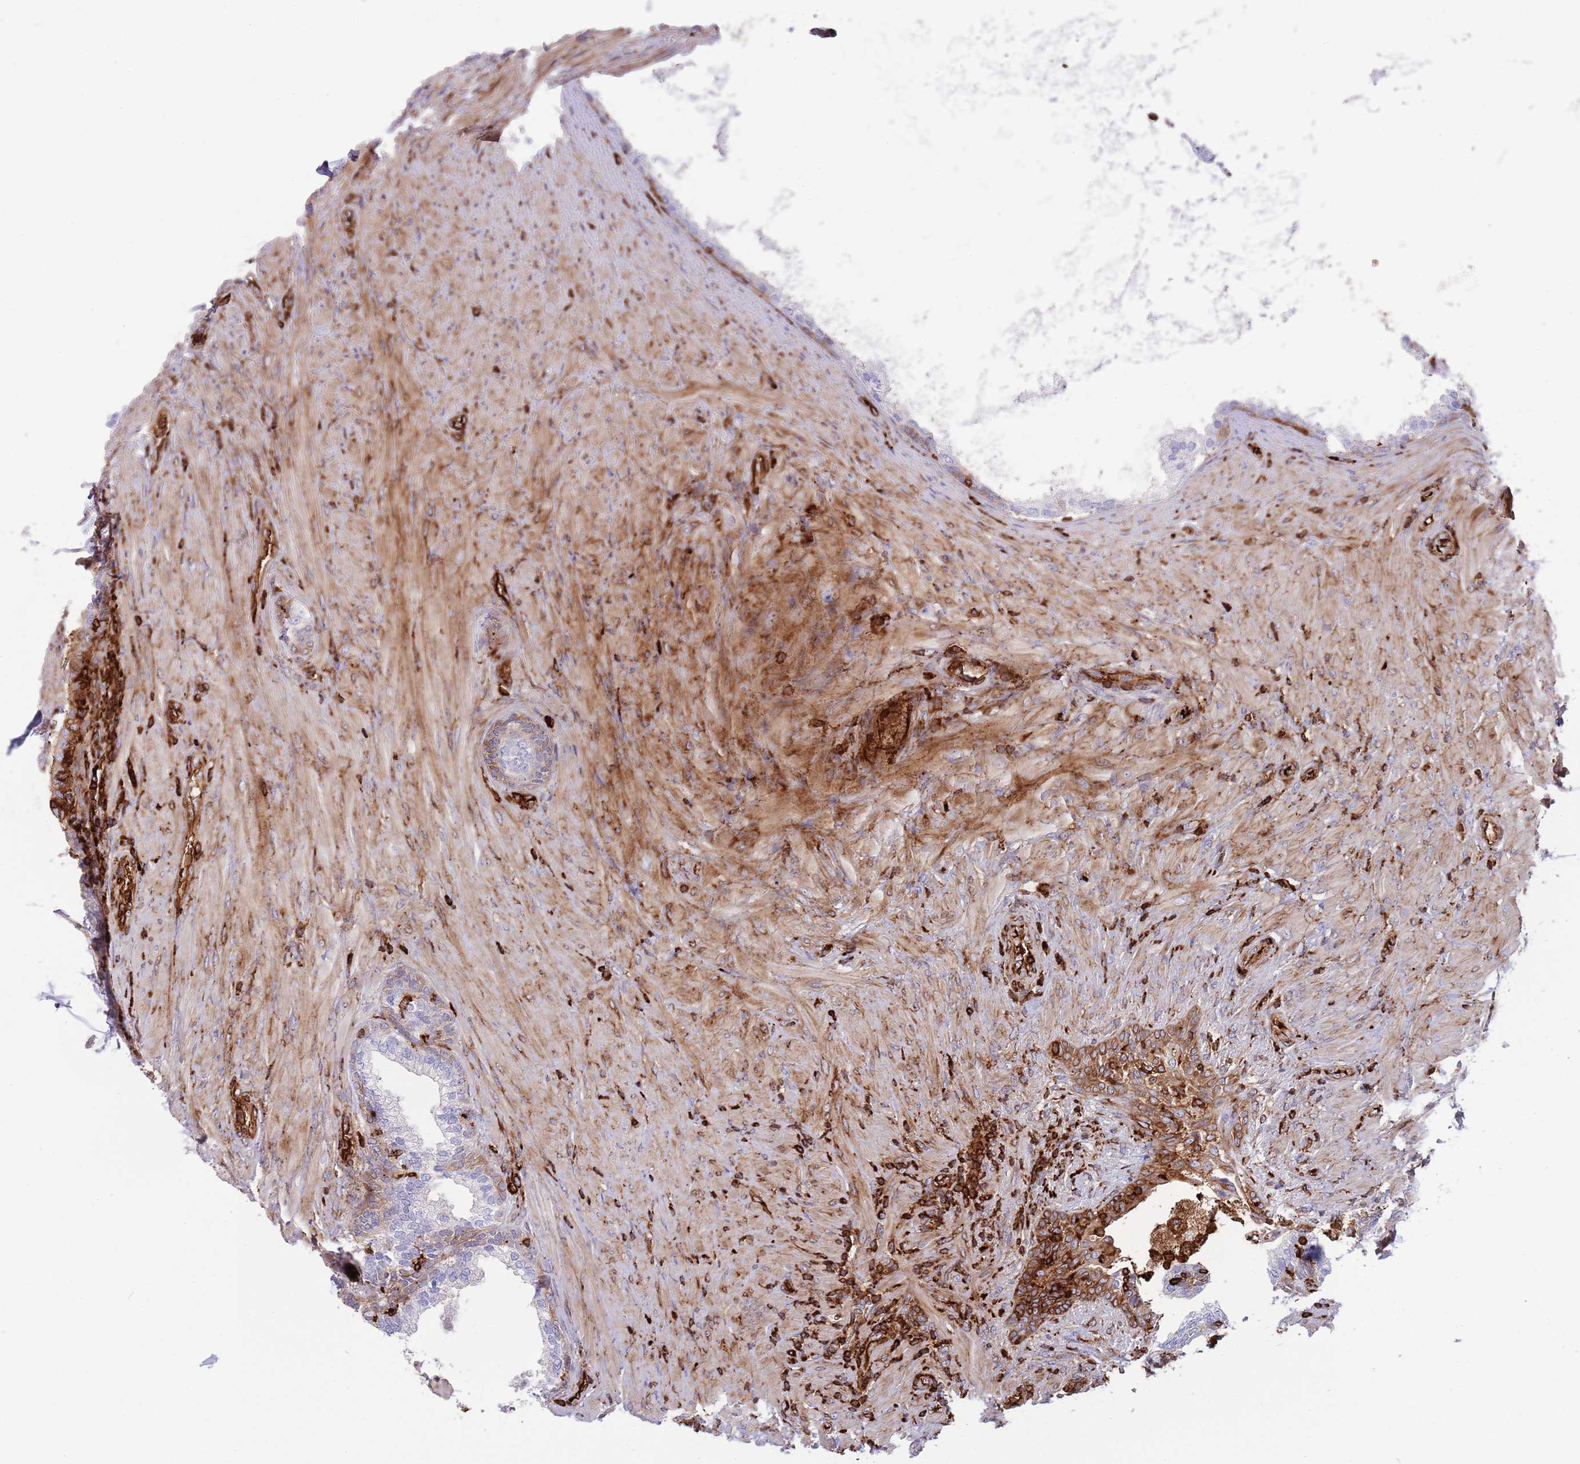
{"staining": {"intensity": "negative", "quantity": "none", "location": "none"}, "tissue": "prostate", "cell_type": "Glandular cells", "image_type": "normal", "snomed": [{"axis": "morphology", "description": "Normal tissue, NOS"}, {"axis": "topography", "description": "Prostate"}], "caption": "This is an immunohistochemistry histopathology image of normal prostate. There is no staining in glandular cells.", "gene": "KBTBD6", "patient": {"sex": "male", "age": 76}}